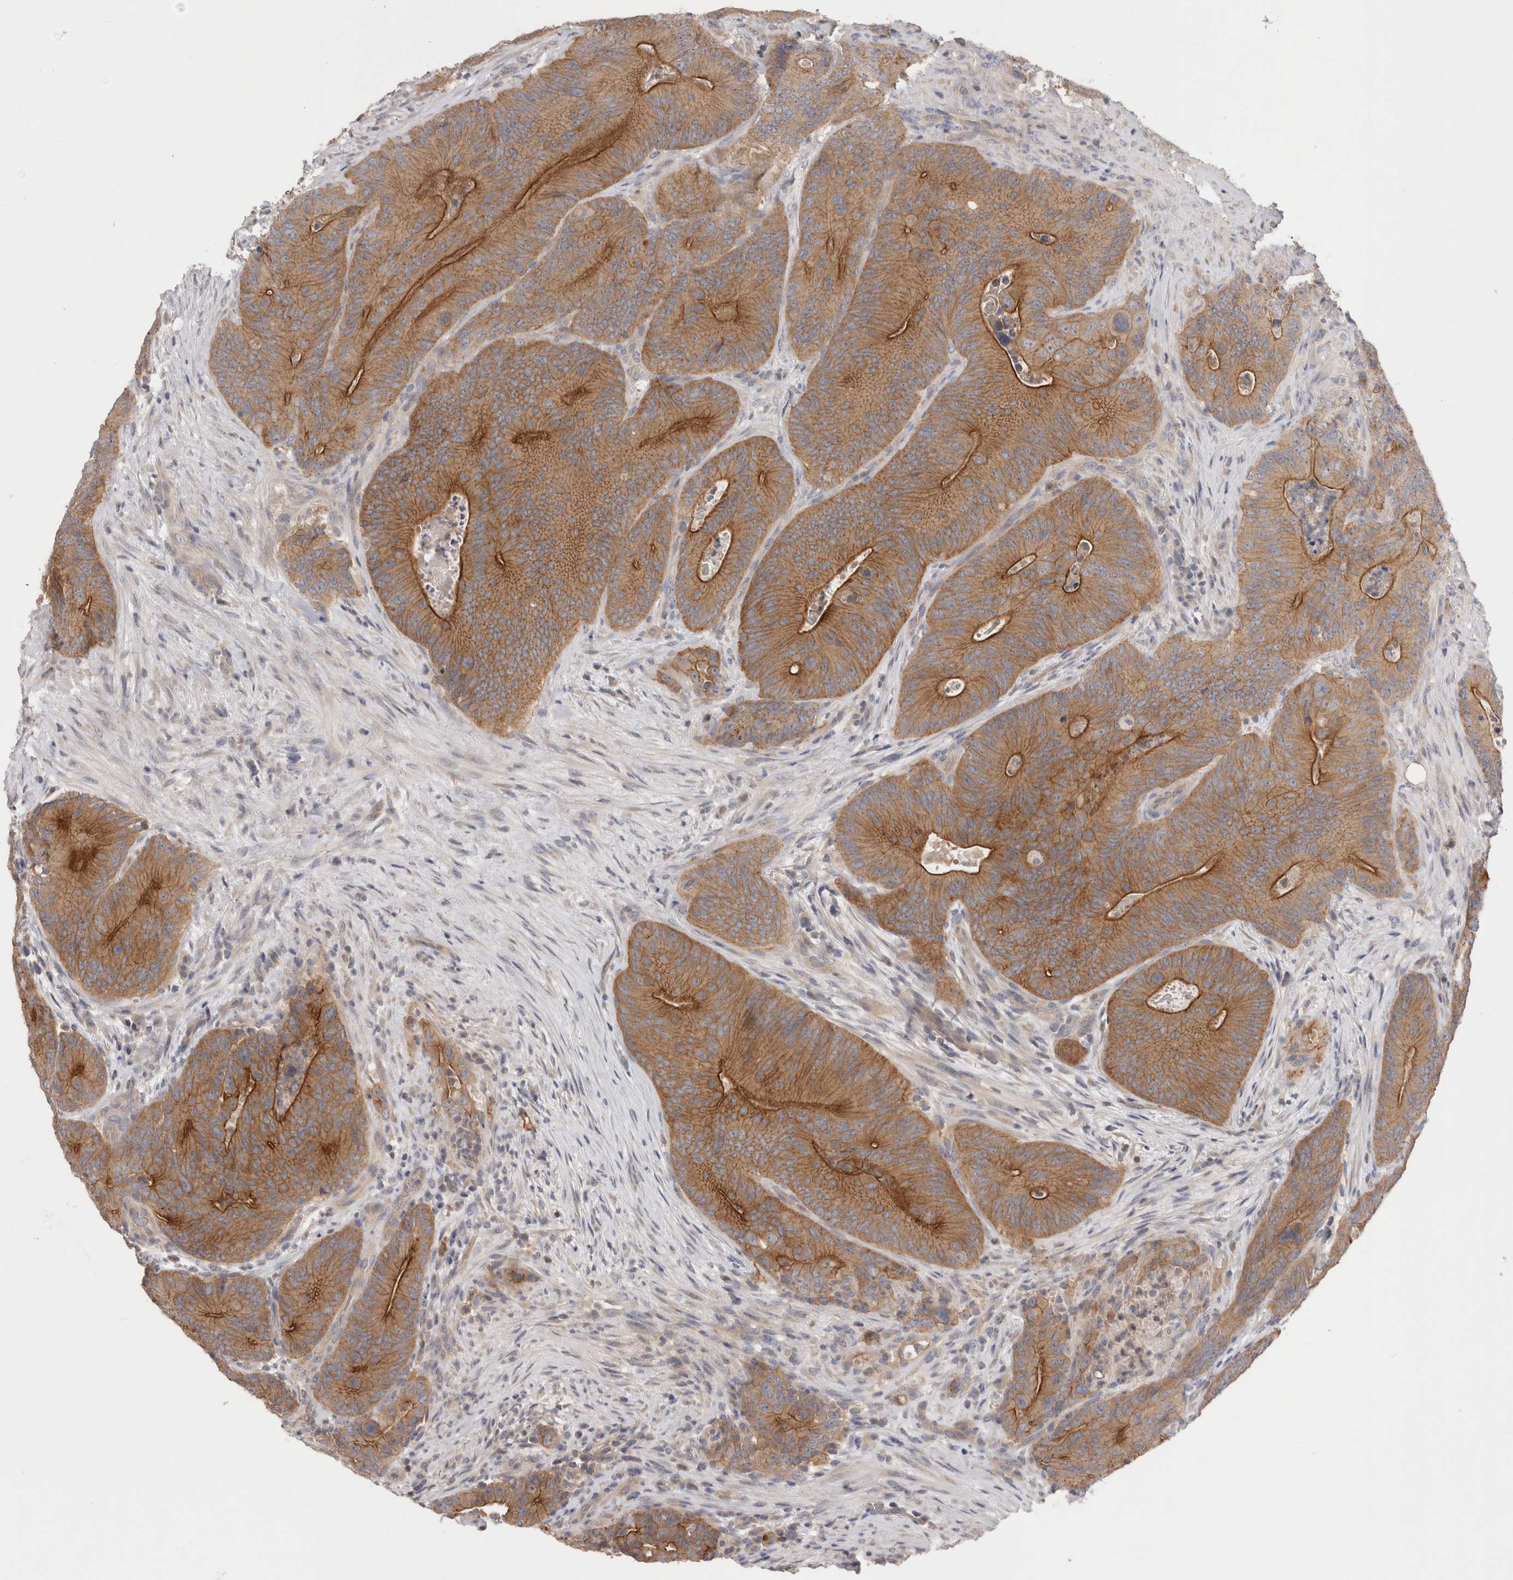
{"staining": {"intensity": "strong", "quantity": ">75%", "location": "cytoplasmic/membranous"}, "tissue": "colorectal cancer", "cell_type": "Tumor cells", "image_type": "cancer", "snomed": [{"axis": "morphology", "description": "Normal tissue, NOS"}, {"axis": "topography", "description": "Colon"}], "caption": "Brown immunohistochemical staining in human colorectal cancer shows strong cytoplasmic/membranous staining in approximately >75% of tumor cells.", "gene": "OTOR", "patient": {"sex": "female", "age": 82}}